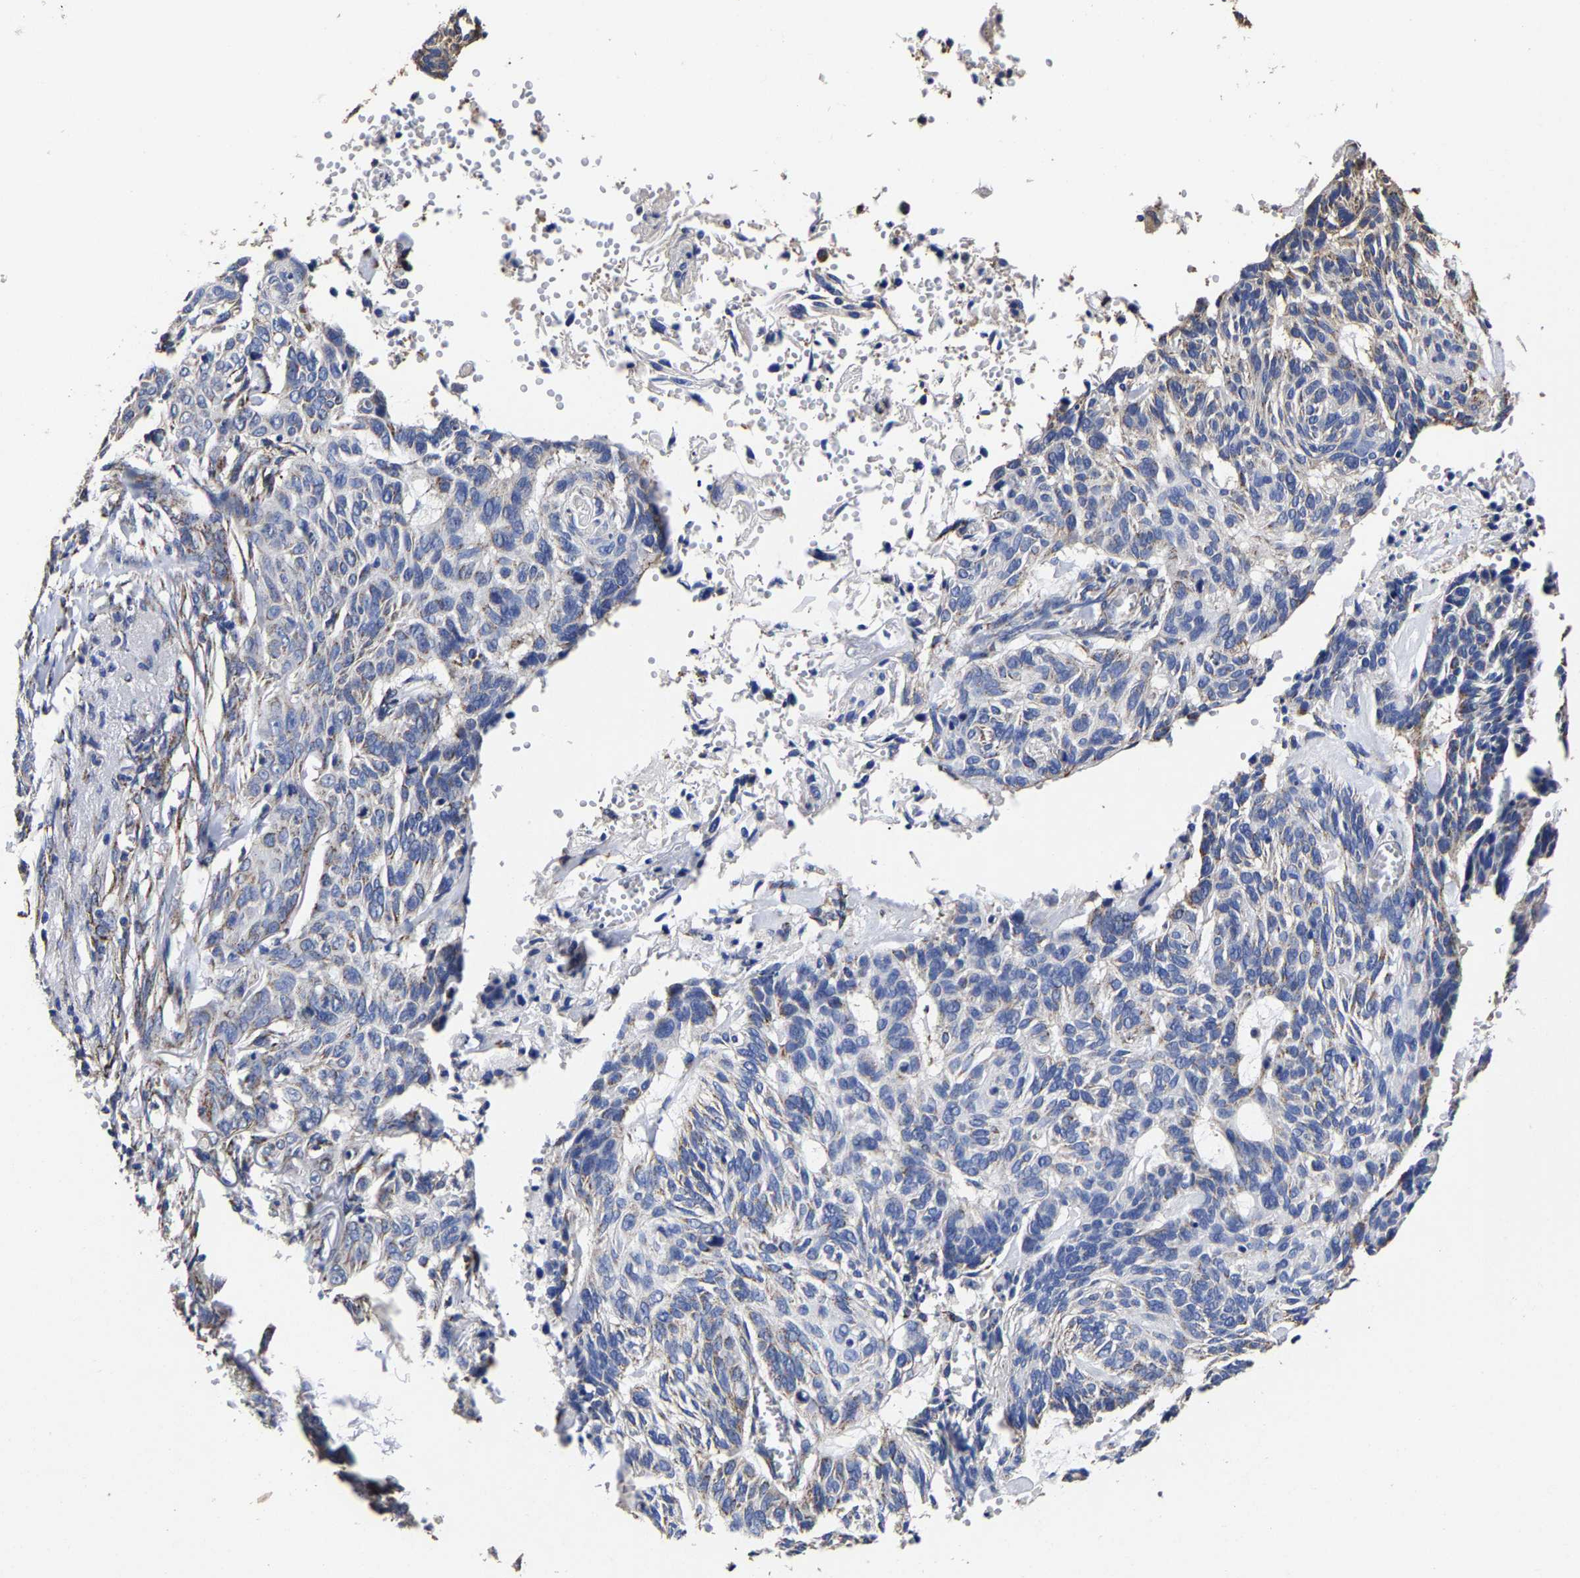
{"staining": {"intensity": "weak", "quantity": "<25%", "location": "cytoplasmic/membranous"}, "tissue": "skin cancer", "cell_type": "Tumor cells", "image_type": "cancer", "snomed": [{"axis": "morphology", "description": "Basal cell carcinoma"}, {"axis": "topography", "description": "Skin"}], "caption": "IHC of human skin basal cell carcinoma reveals no expression in tumor cells.", "gene": "AASS", "patient": {"sex": "male", "age": 85}}